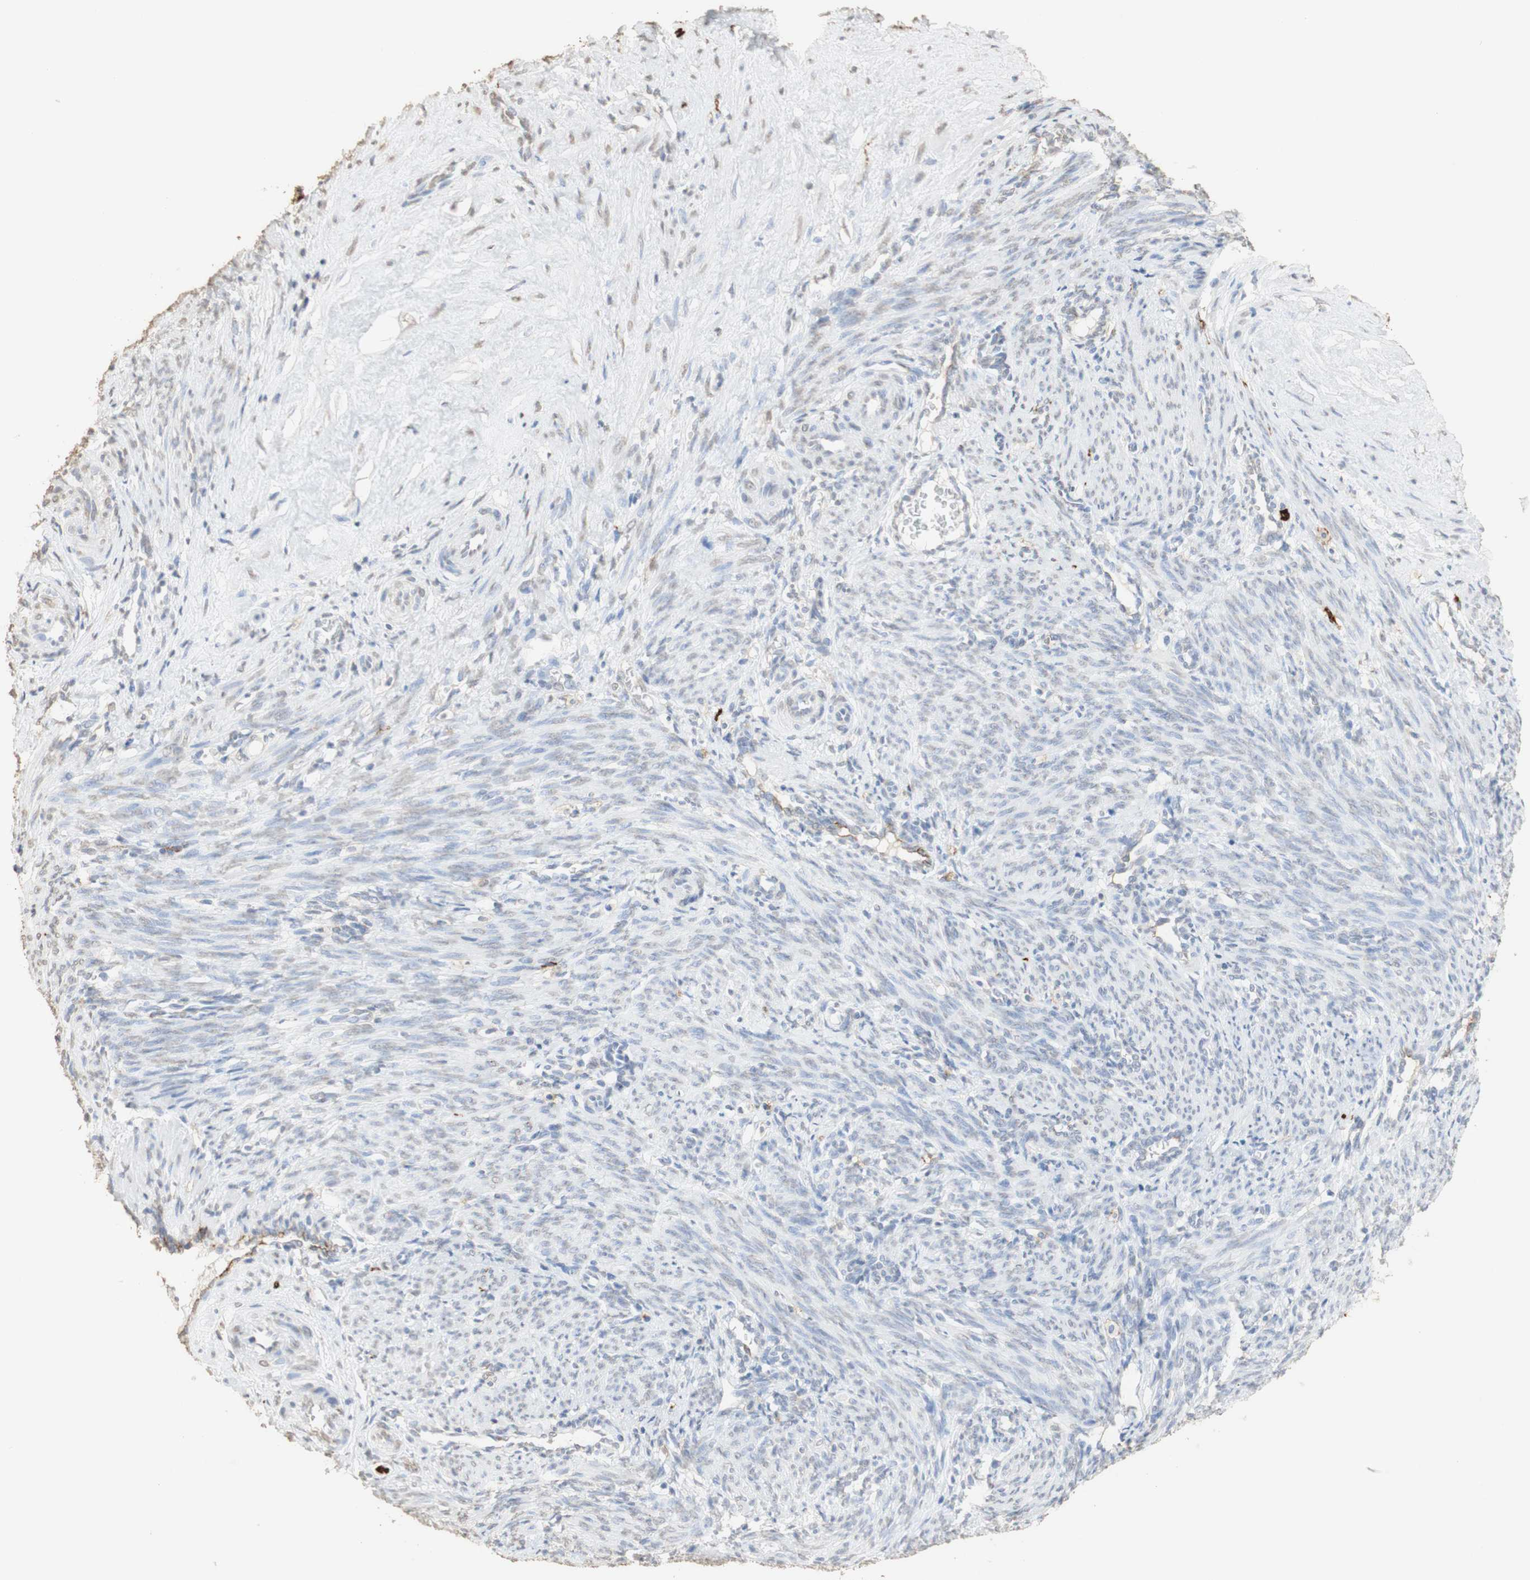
{"staining": {"intensity": "weak", "quantity": "25%-75%", "location": "nuclear"}, "tissue": "smooth muscle", "cell_type": "Smooth muscle cells", "image_type": "normal", "snomed": [{"axis": "morphology", "description": "Normal tissue, NOS"}, {"axis": "topography", "description": "Endometrium"}], "caption": "Protein expression analysis of unremarkable human smooth muscle reveals weak nuclear expression in about 25%-75% of smooth muscle cells. The staining is performed using DAB brown chromogen to label protein expression. The nuclei are counter-stained blue using hematoxylin.", "gene": "L1CAM", "patient": {"sex": "female", "age": 33}}